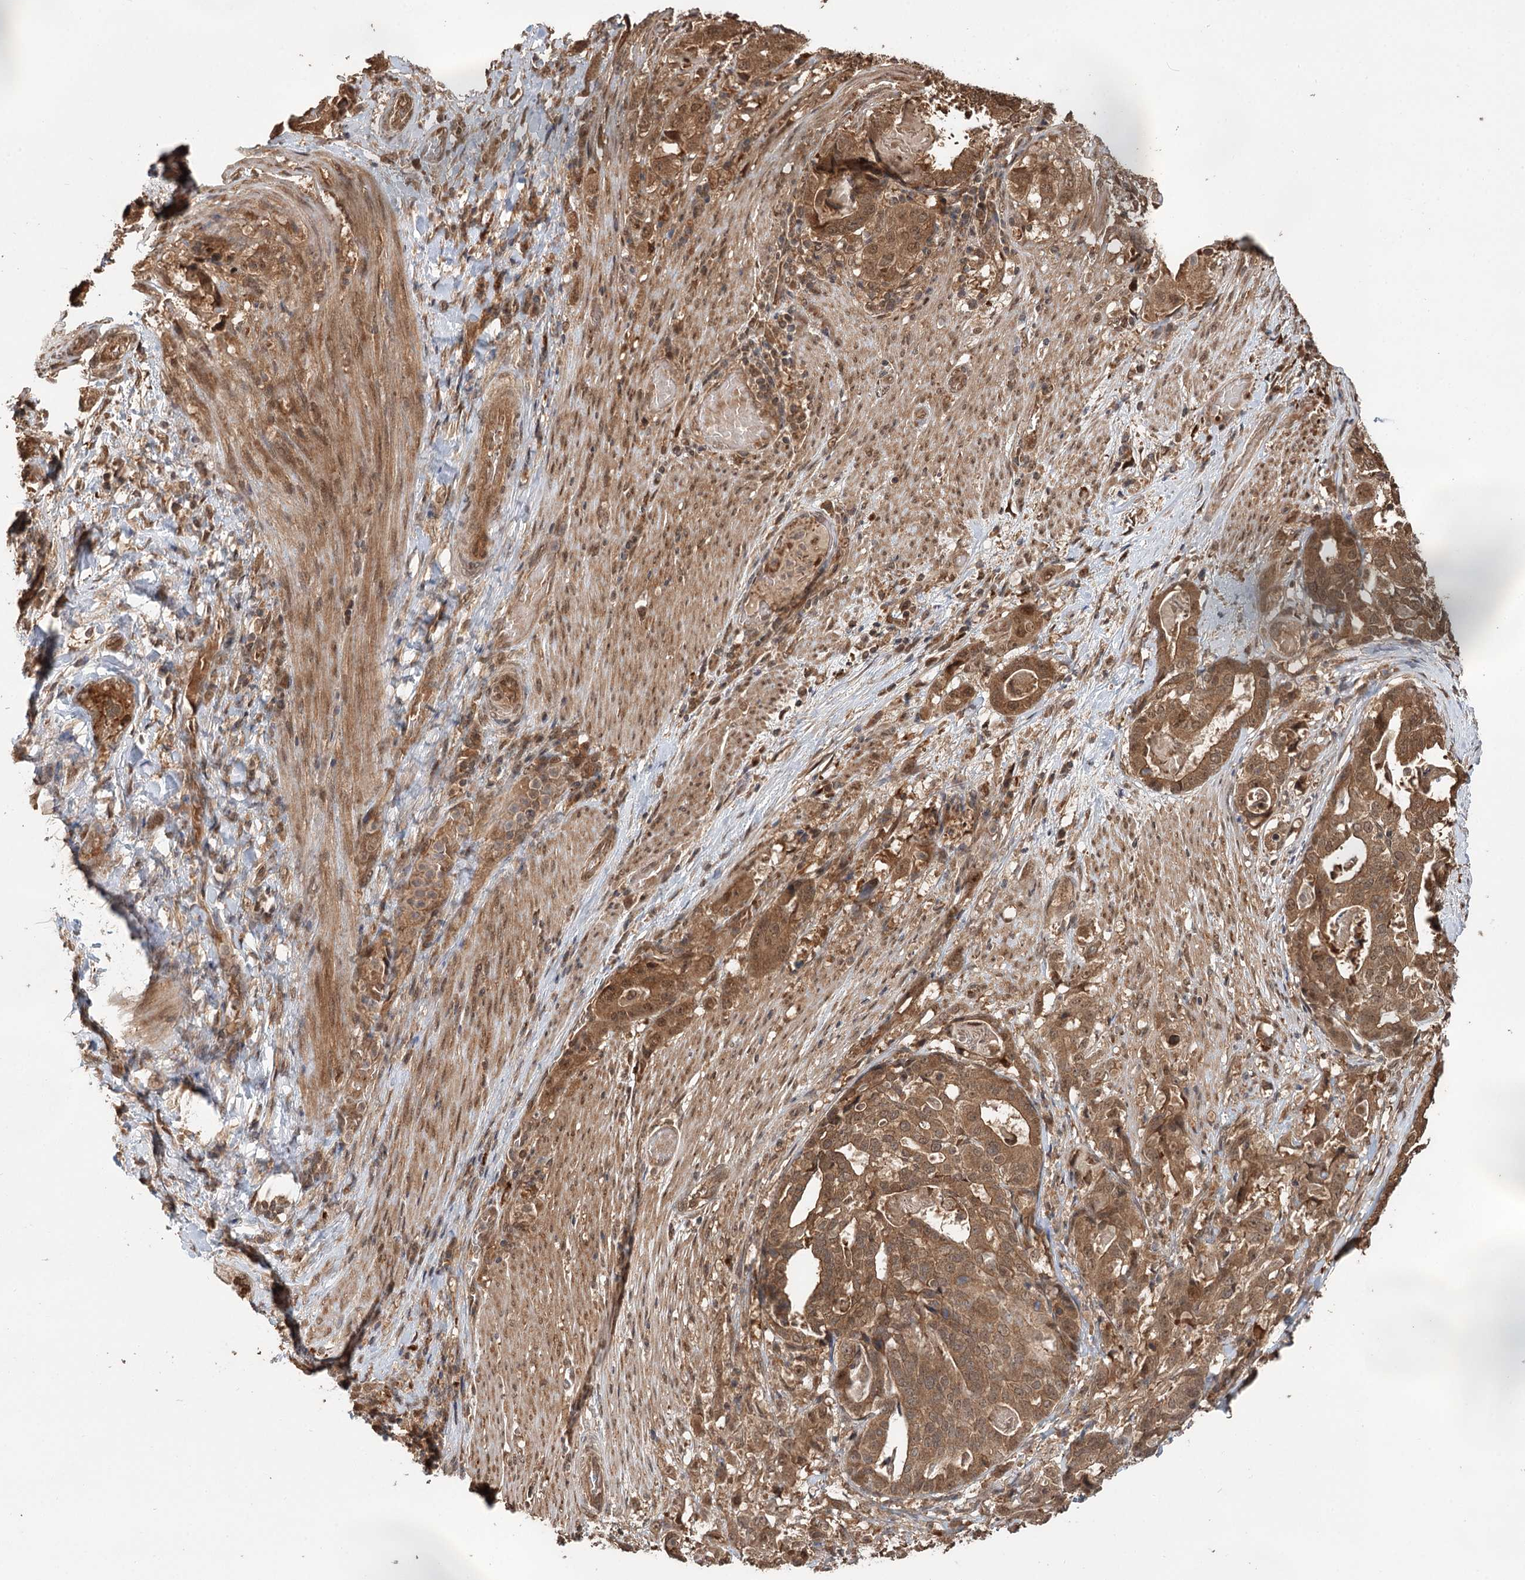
{"staining": {"intensity": "moderate", "quantity": ">75%", "location": "cytoplasmic/membranous,nuclear"}, "tissue": "stomach cancer", "cell_type": "Tumor cells", "image_type": "cancer", "snomed": [{"axis": "morphology", "description": "Adenocarcinoma, NOS"}, {"axis": "topography", "description": "Stomach"}], "caption": "Stomach adenocarcinoma stained with IHC exhibits moderate cytoplasmic/membranous and nuclear staining in about >75% of tumor cells.", "gene": "N6AMT1", "patient": {"sex": "male", "age": 48}}